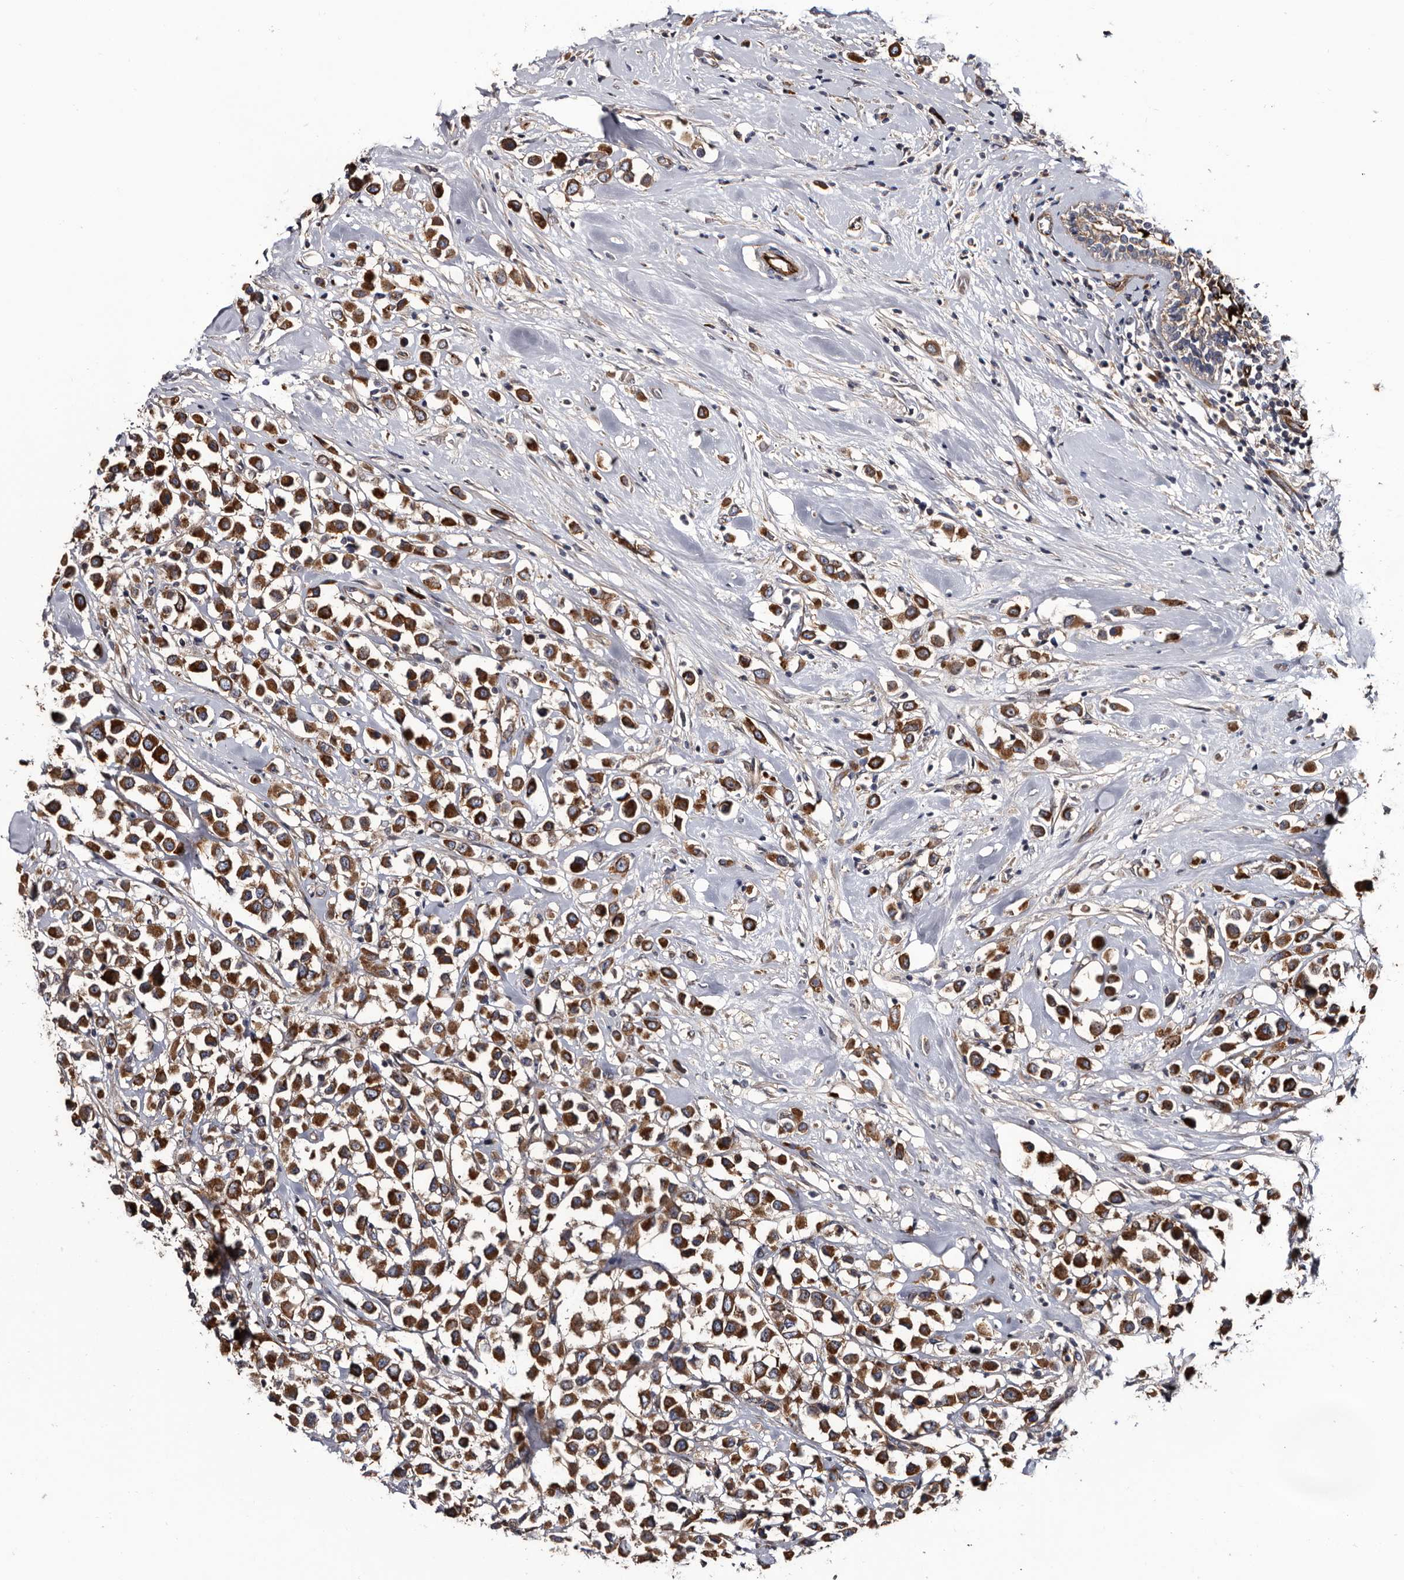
{"staining": {"intensity": "strong", "quantity": ">75%", "location": "cytoplasmic/membranous"}, "tissue": "breast cancer", "cell_type": "Tumor cells", "image_type": "cancer", "snomed": [{"axis": "morphology", "description": "Duct carcinoma"}, {"axis": "topography", "description": "Breast"}], "caption": "This is a photomicrograph of immunohistochemistry staining of breast cancer, which shows strong positivity in the cytoplasmic/membranous of tumor cells.", "gene": "TSPAN17", "patient": {"sex": "female", "age": 61}}